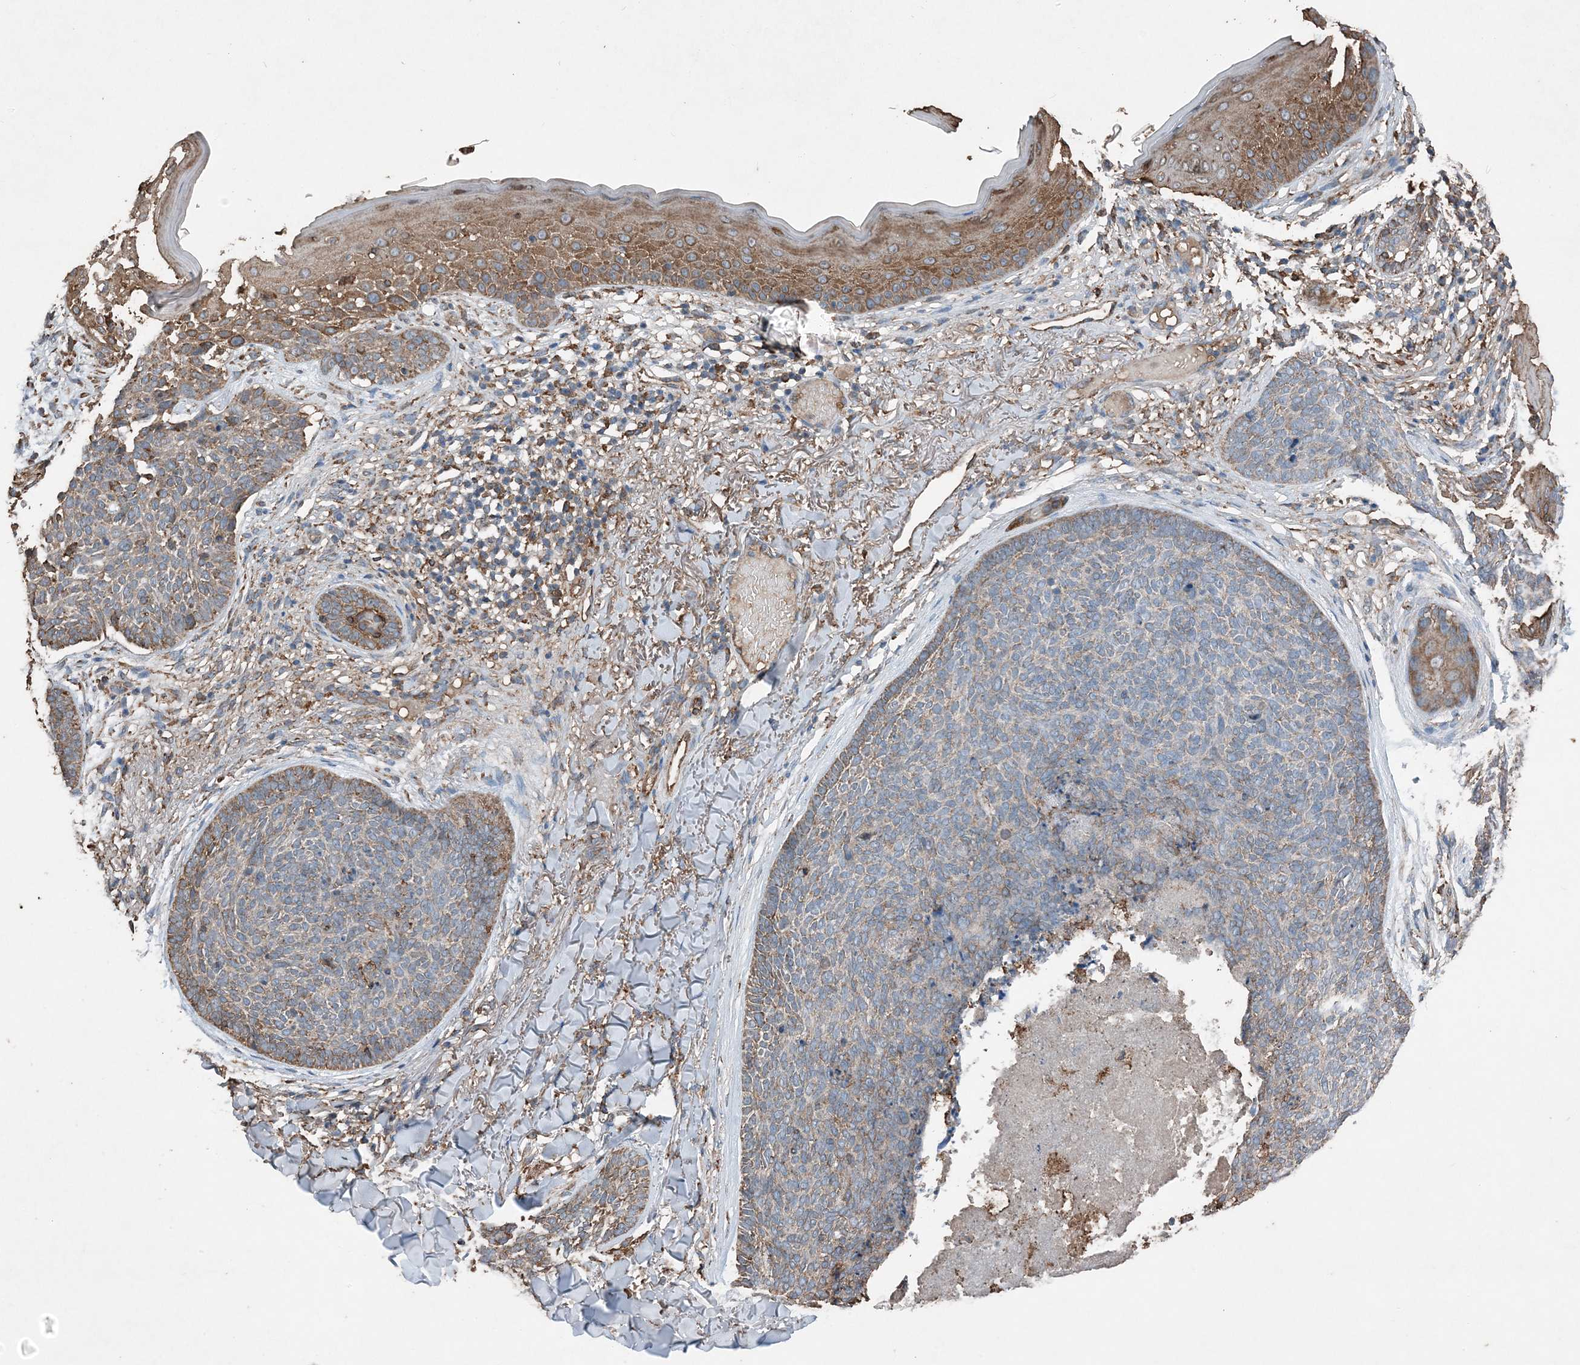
{"staining": {"intensity": "moderate", "quantity": "25%-75%", "location": "cytoplasmic/membranous"}, "tissue": "skin cancer", "cell_type": "Tumor cells", "image_type": "cancer", "snomed": [{"axis": "morphology", "description": "Basal cell carcinoma"}, {"axis": "topography", "description": "Skin"}], "caption": "Tumor cells demonstrate moderate cytoplasmic/membranous staining in about 25%-75% of cells in basal cell carcinoma (skin).", "gene": "PDIA6", "patient": {"sex": "female", "age": 70}}